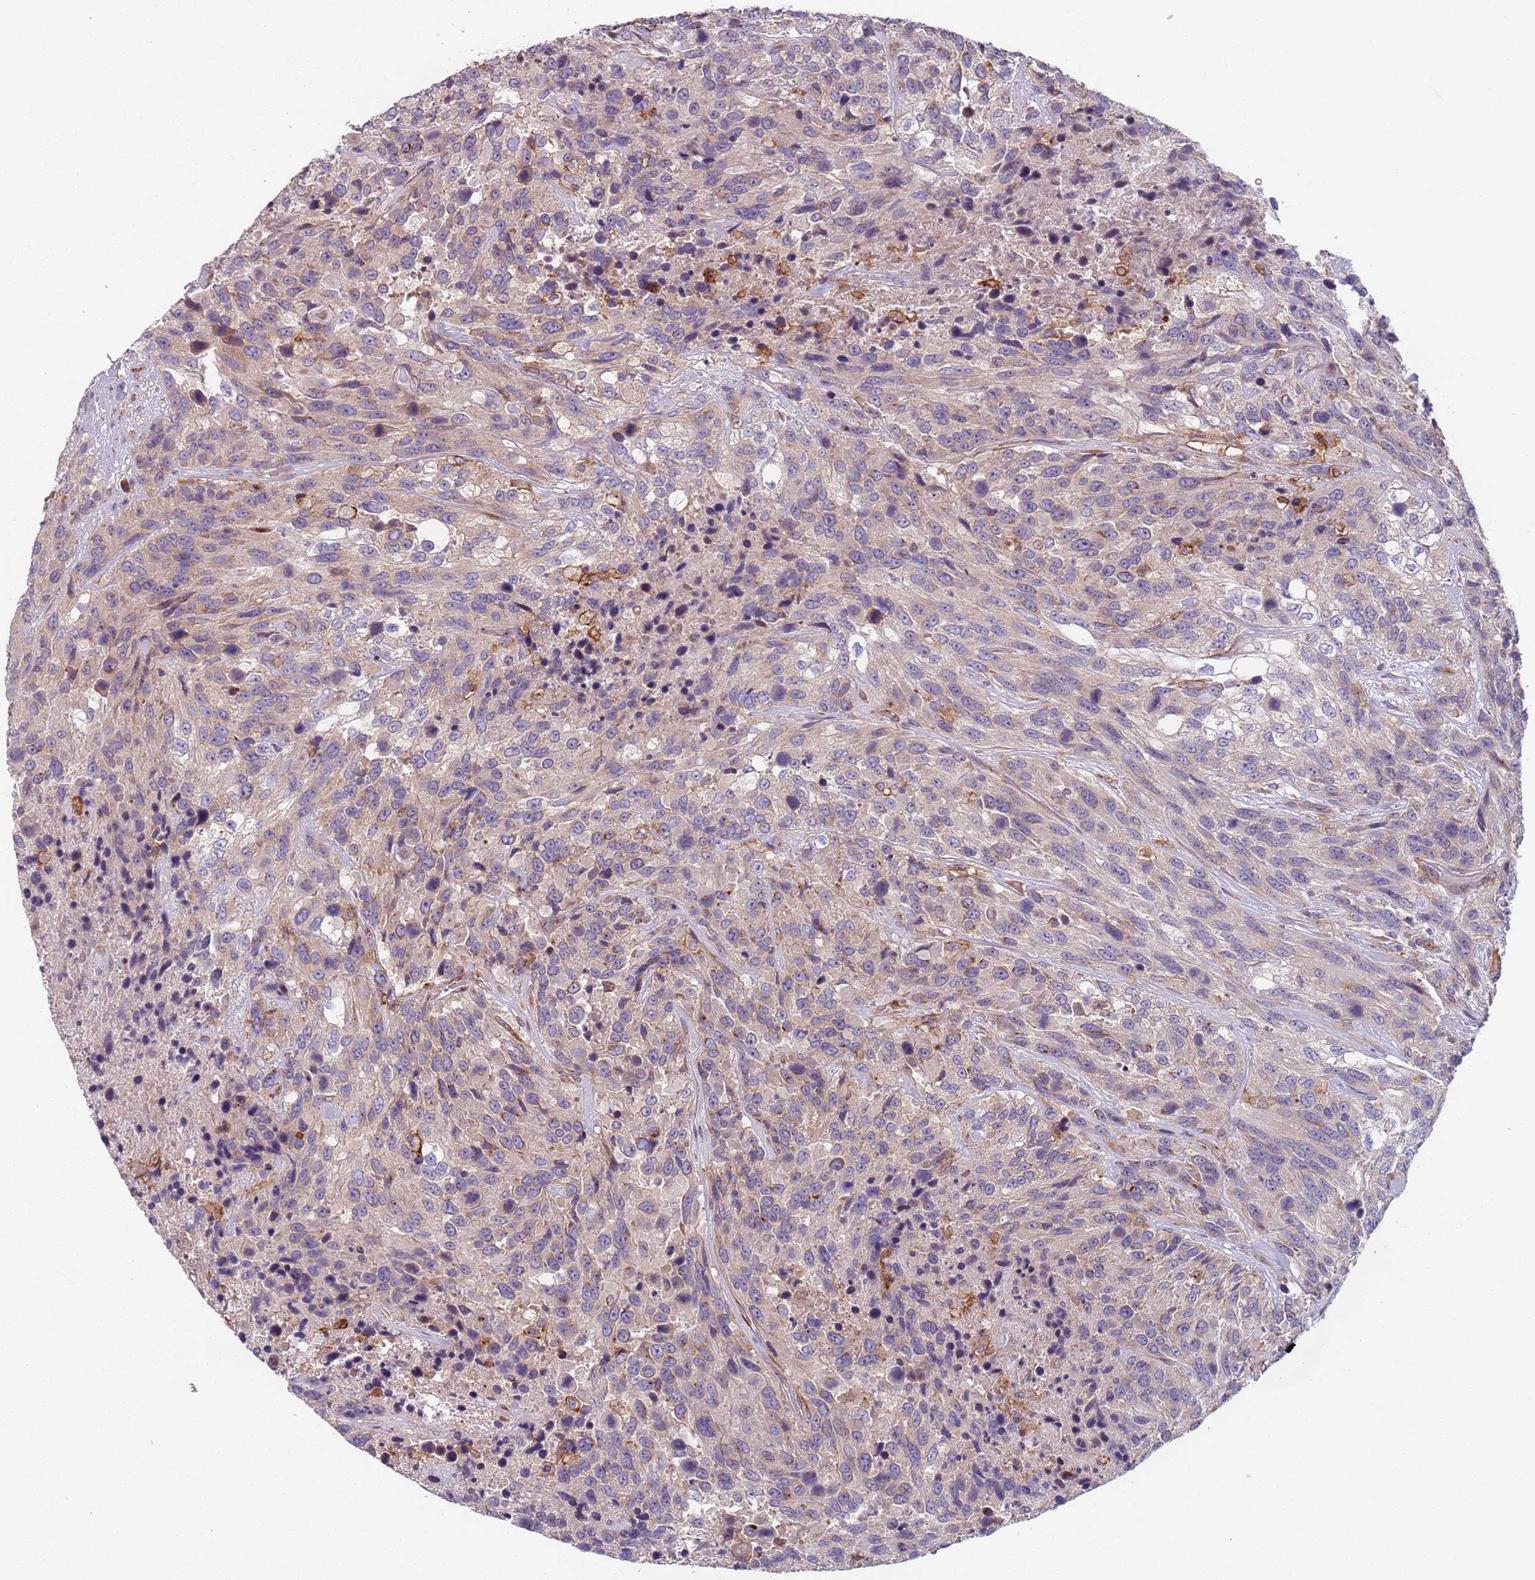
{"staining": {"intensity": "strong", "quantity": "<25%", "location": "cytoplasmic/membranous"}, "tissue": "urothelial cancer", "cell_type": "Tumor cells", "image_type": "cancer", "snomed": [{"axis": "morphology", "description": "Urothelial carcinoma, High grade"}, {"axis": "topography", "description": "Urinary bladder"}], "caption": "Protein expression by immunohistochemistry (IHC) exhibits strong cytoplasmic/membranous positivity in about <25% of tumor cells in urothelial carcinoma (high-grade).", "gene": "AKTIP", "patient": {"sex": "female", "age": 70}}